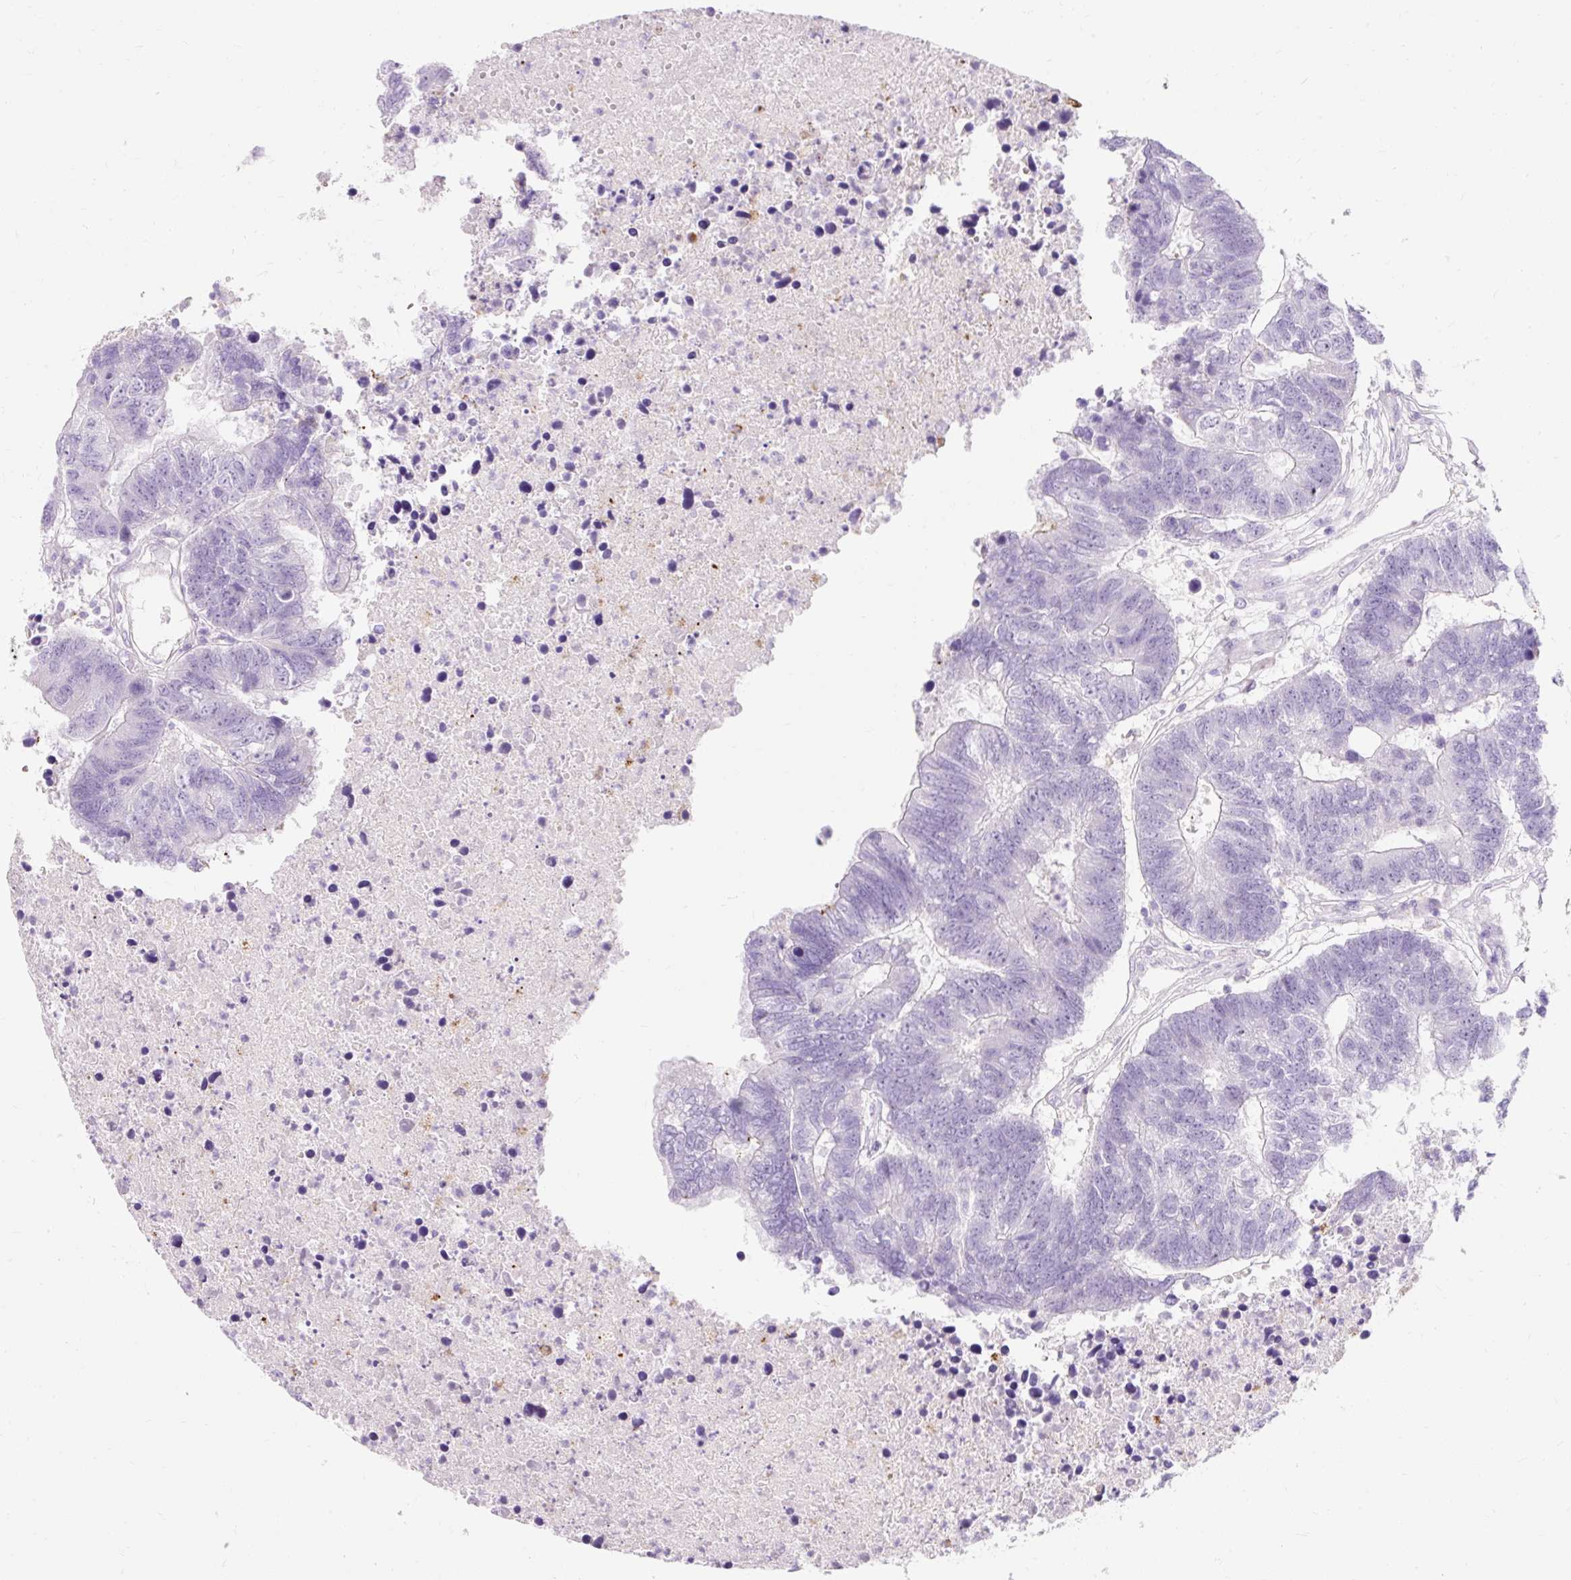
{"staining": {"intensity": "negative", "quantity": "none", "location": "none"}, "tissue": "colorectal cancer", "cell_type": "Tumor cells", "image_type": "cancer", "snomed": [{"axis": "morphology", "description": "Adenocarcinoma, NOS"}, {"axis": "topography", "description": "Colon"}], "caption": "DAB immunohistochemical staining of colorectal cancer shows no significant staining in tumor cells.", "gene": "CLDN25", "patient": {"sex": "female", "age": 48}}